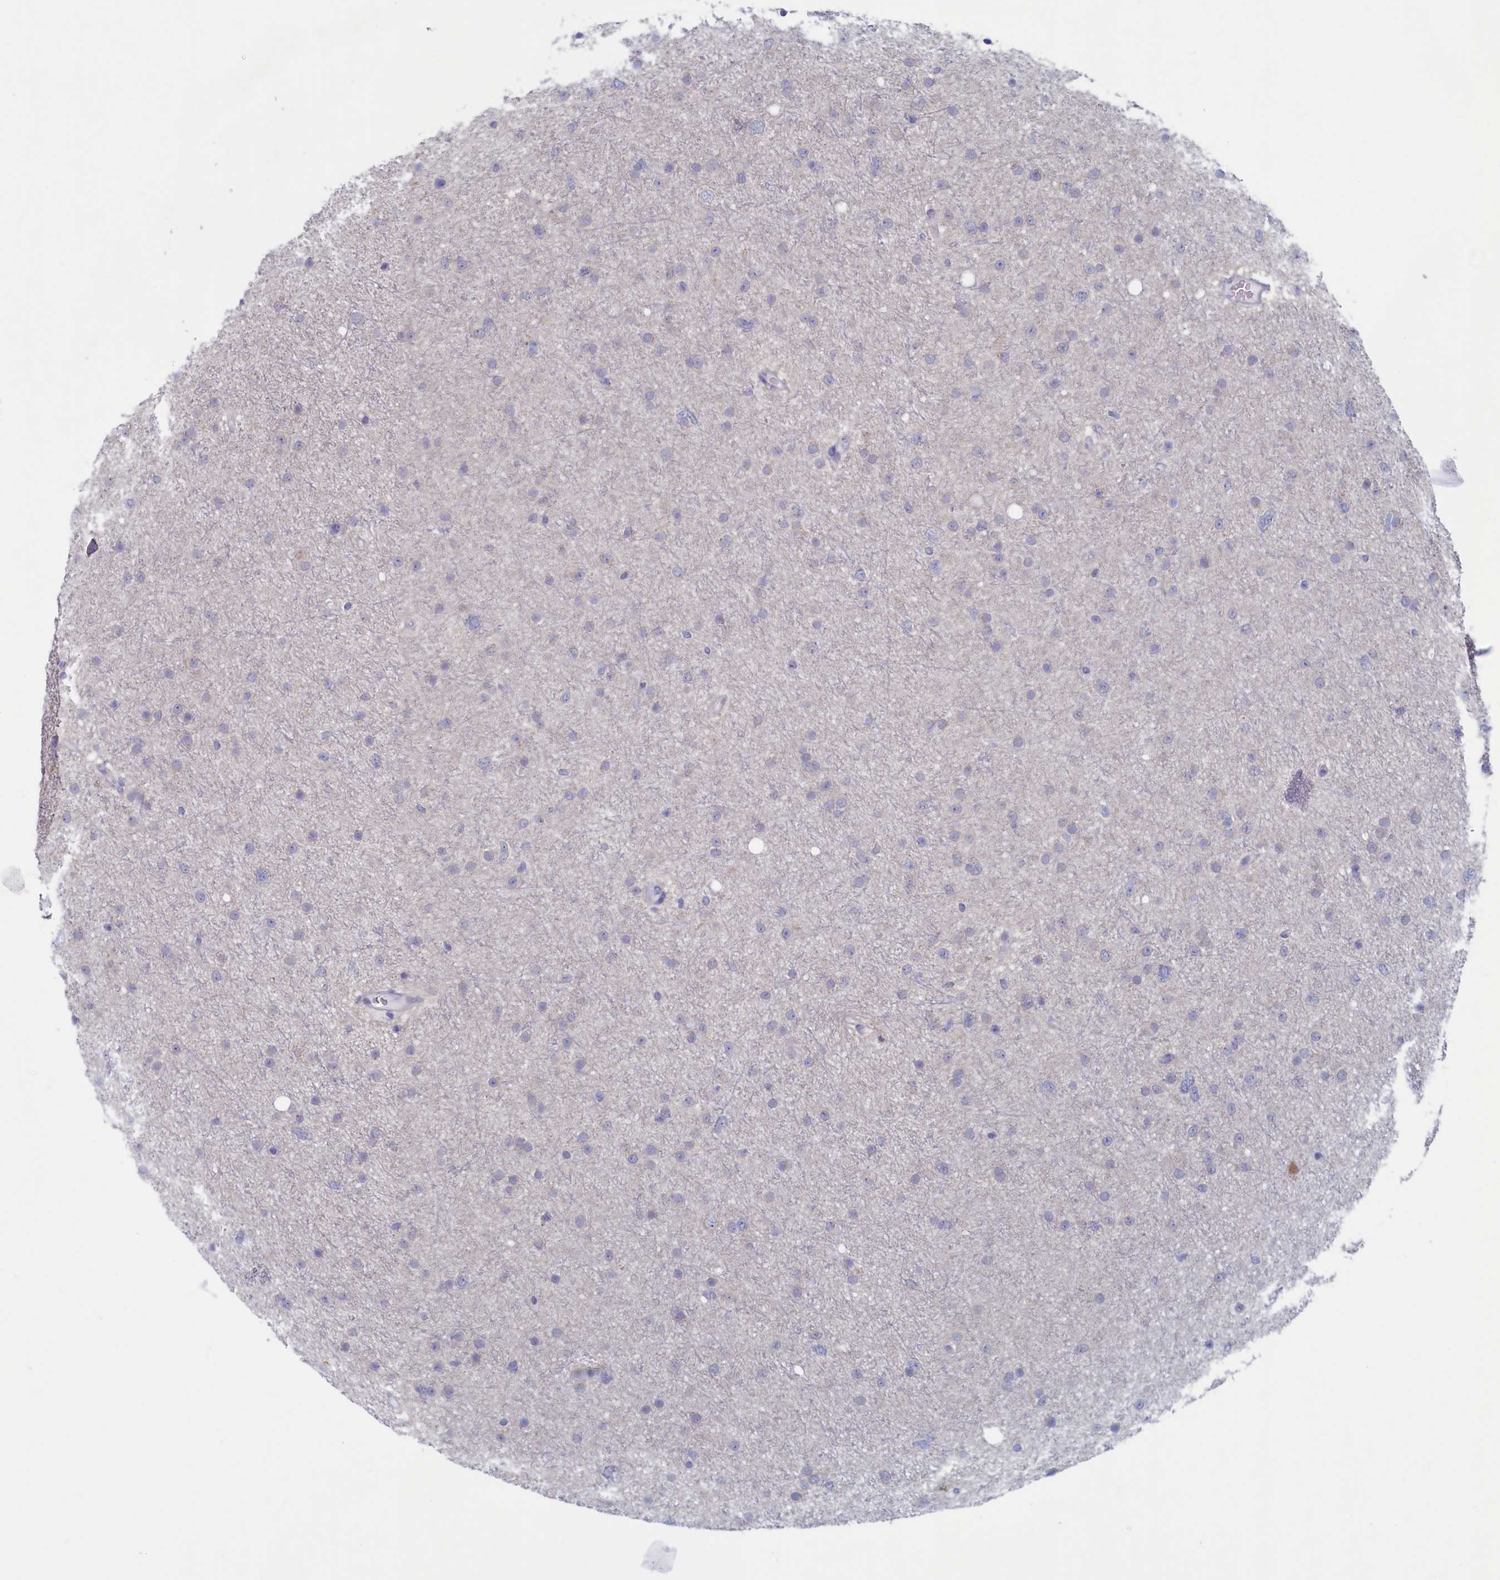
{"staining": {"intensity": "negative", "quantity": "none", "location": "none"}, "tissue": "glioma", "cell_type": "Tumor cells", "image_type": "cancer", "snomed": [{"axis": "morphology", "description": "Glioma, malignant, Low grade"}, {"axis": "topography", "description": "Cerebral cortex"}], "caption": "The photomicrograph exhibits no significant positivity in tumor cells of glioma.", "gene": "WDR76", "patient": {"sex": "female", "age": 39}}